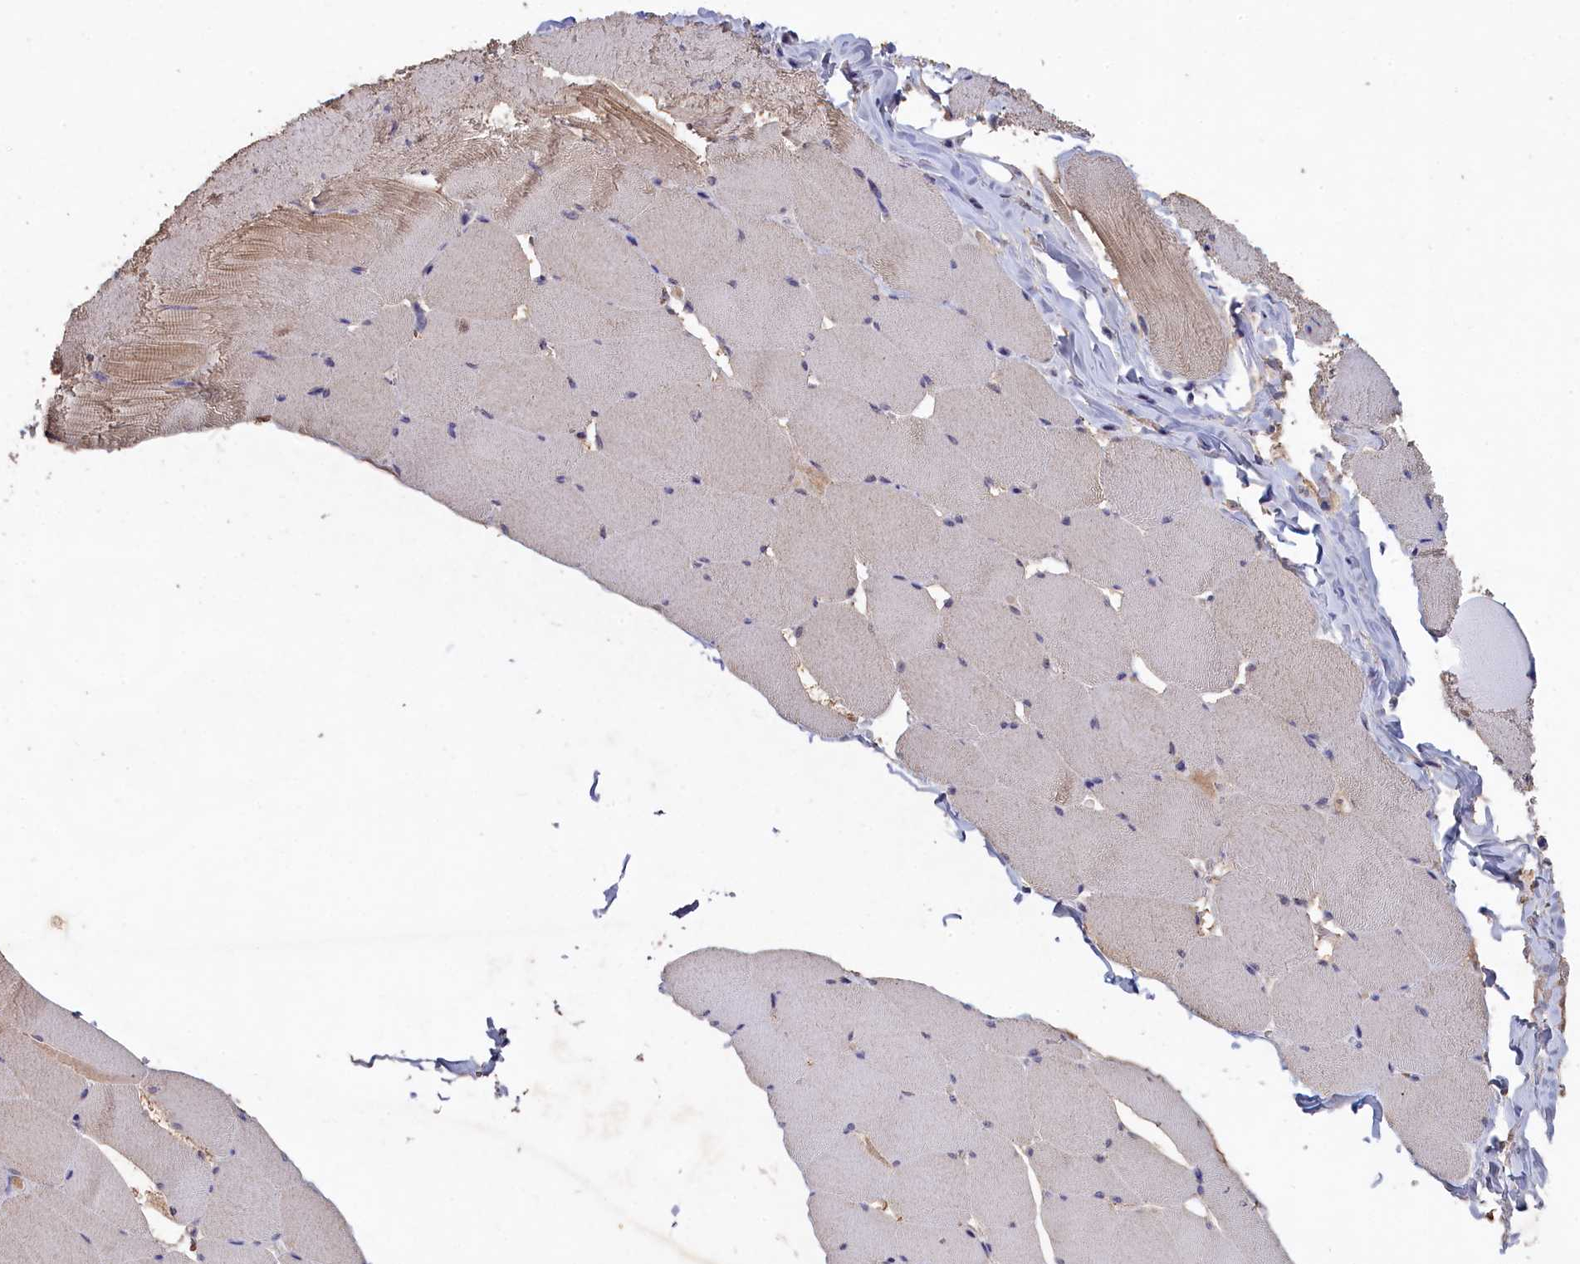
{"staining": {"intensity": "weak", "quantity": "<25%", "location": "cytoplasmic/membranous"}, "tissue": "skeletal muscle", "cell_type": "Myocytes", "image_type": "normal", "snomed": [{"axis": "morphology", "description": "Normal tissue, NOS"}, {"axis": "topography", "description": "Skeletal muscle"}], "caption": "Benign skeletal muscle was stained to show a protein in brown. There is no significant expression in myocytes.", "gene": "CELF5", "patient": {"sex": "male", "age": 62}}